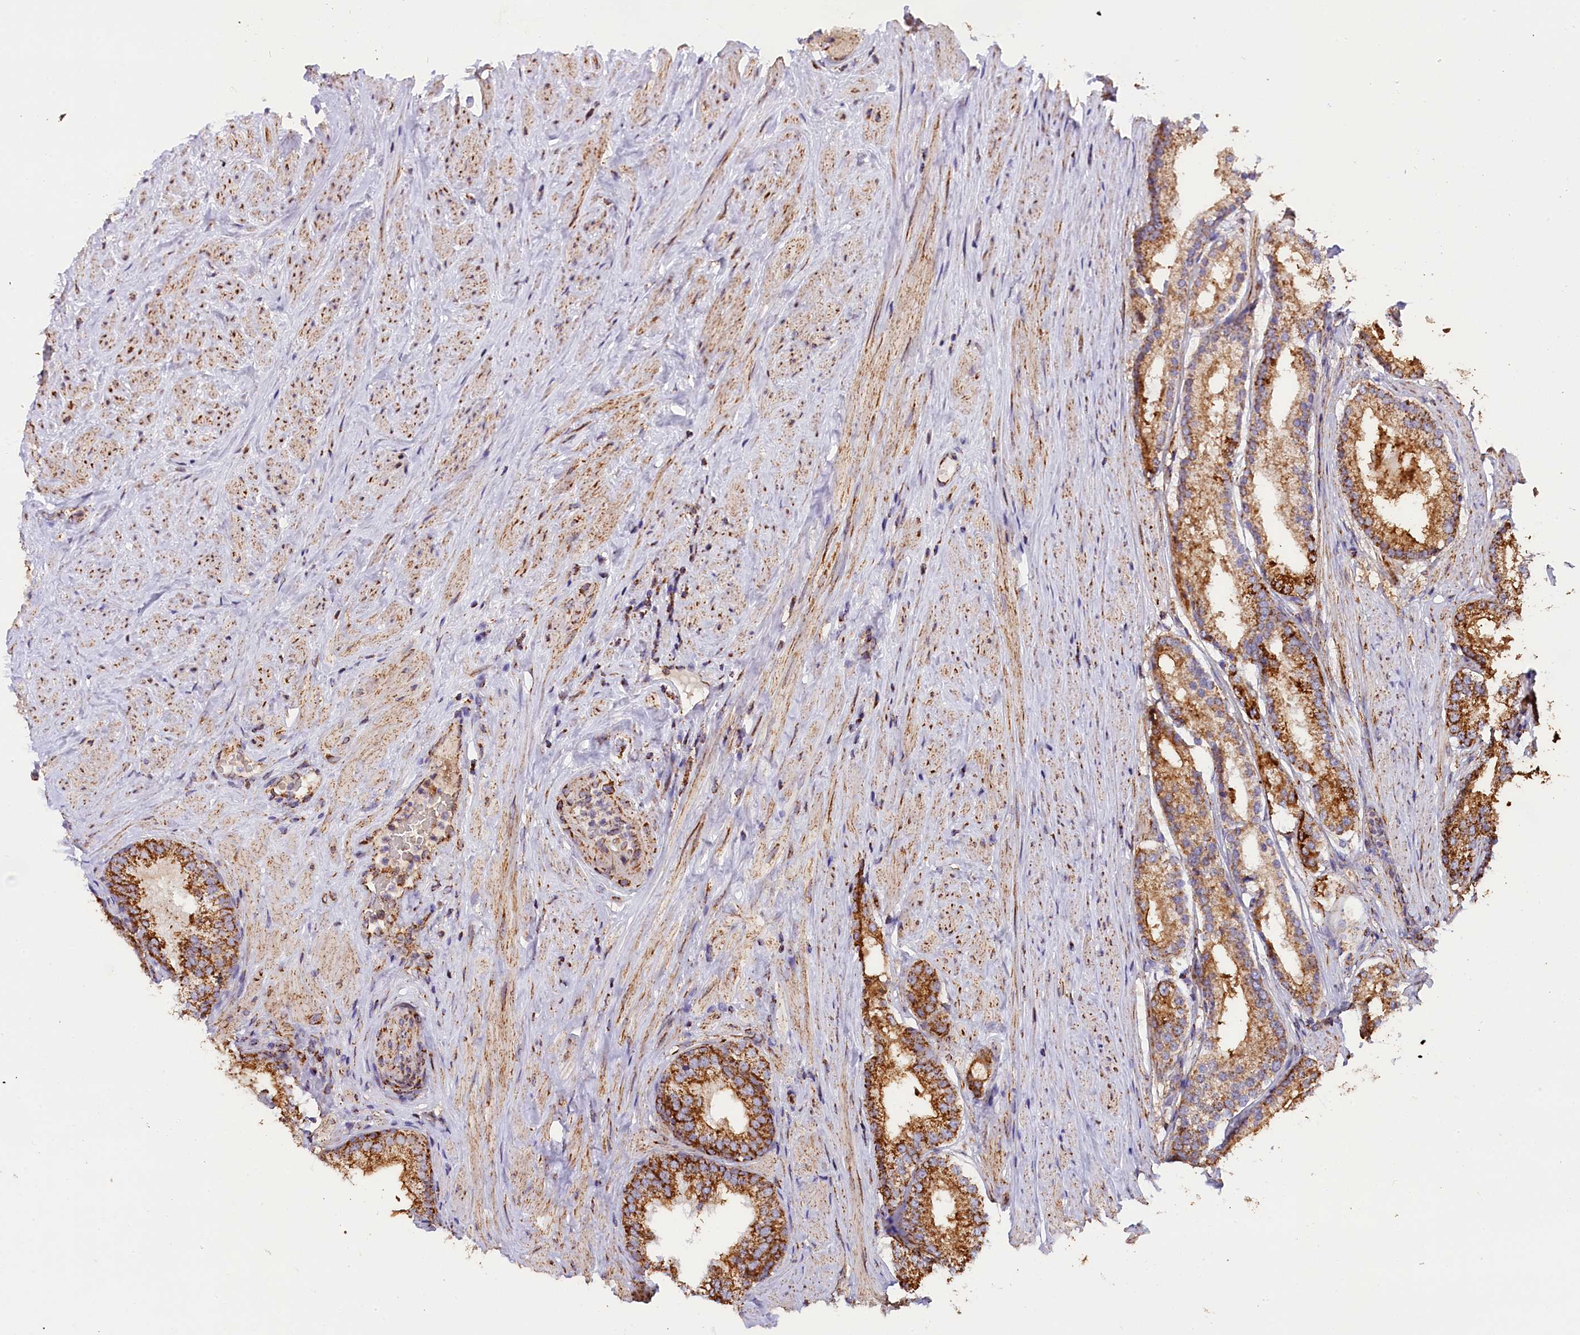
{"staining": {"intensity": "strong", "quantity": ">75%", "location": "cytoplasmic/membranous"}, "tissue": "prostate cancer", "cell_type": "Tumor cells", "image_type": "cancer", "snomed": [{"axis": "morphology", "description": "Adenocarcinoma, Low grade"}, {"axis": "topography", "description": "Prostate"}], "caption": "Prostate cancer stained for a protein (brown) reveals strong cytoplasmic/membranous positive positivity in approximately >75% of tumor cells.", "gene": "NDUFA8", "patient": {"sex": "male", "age": 68}}